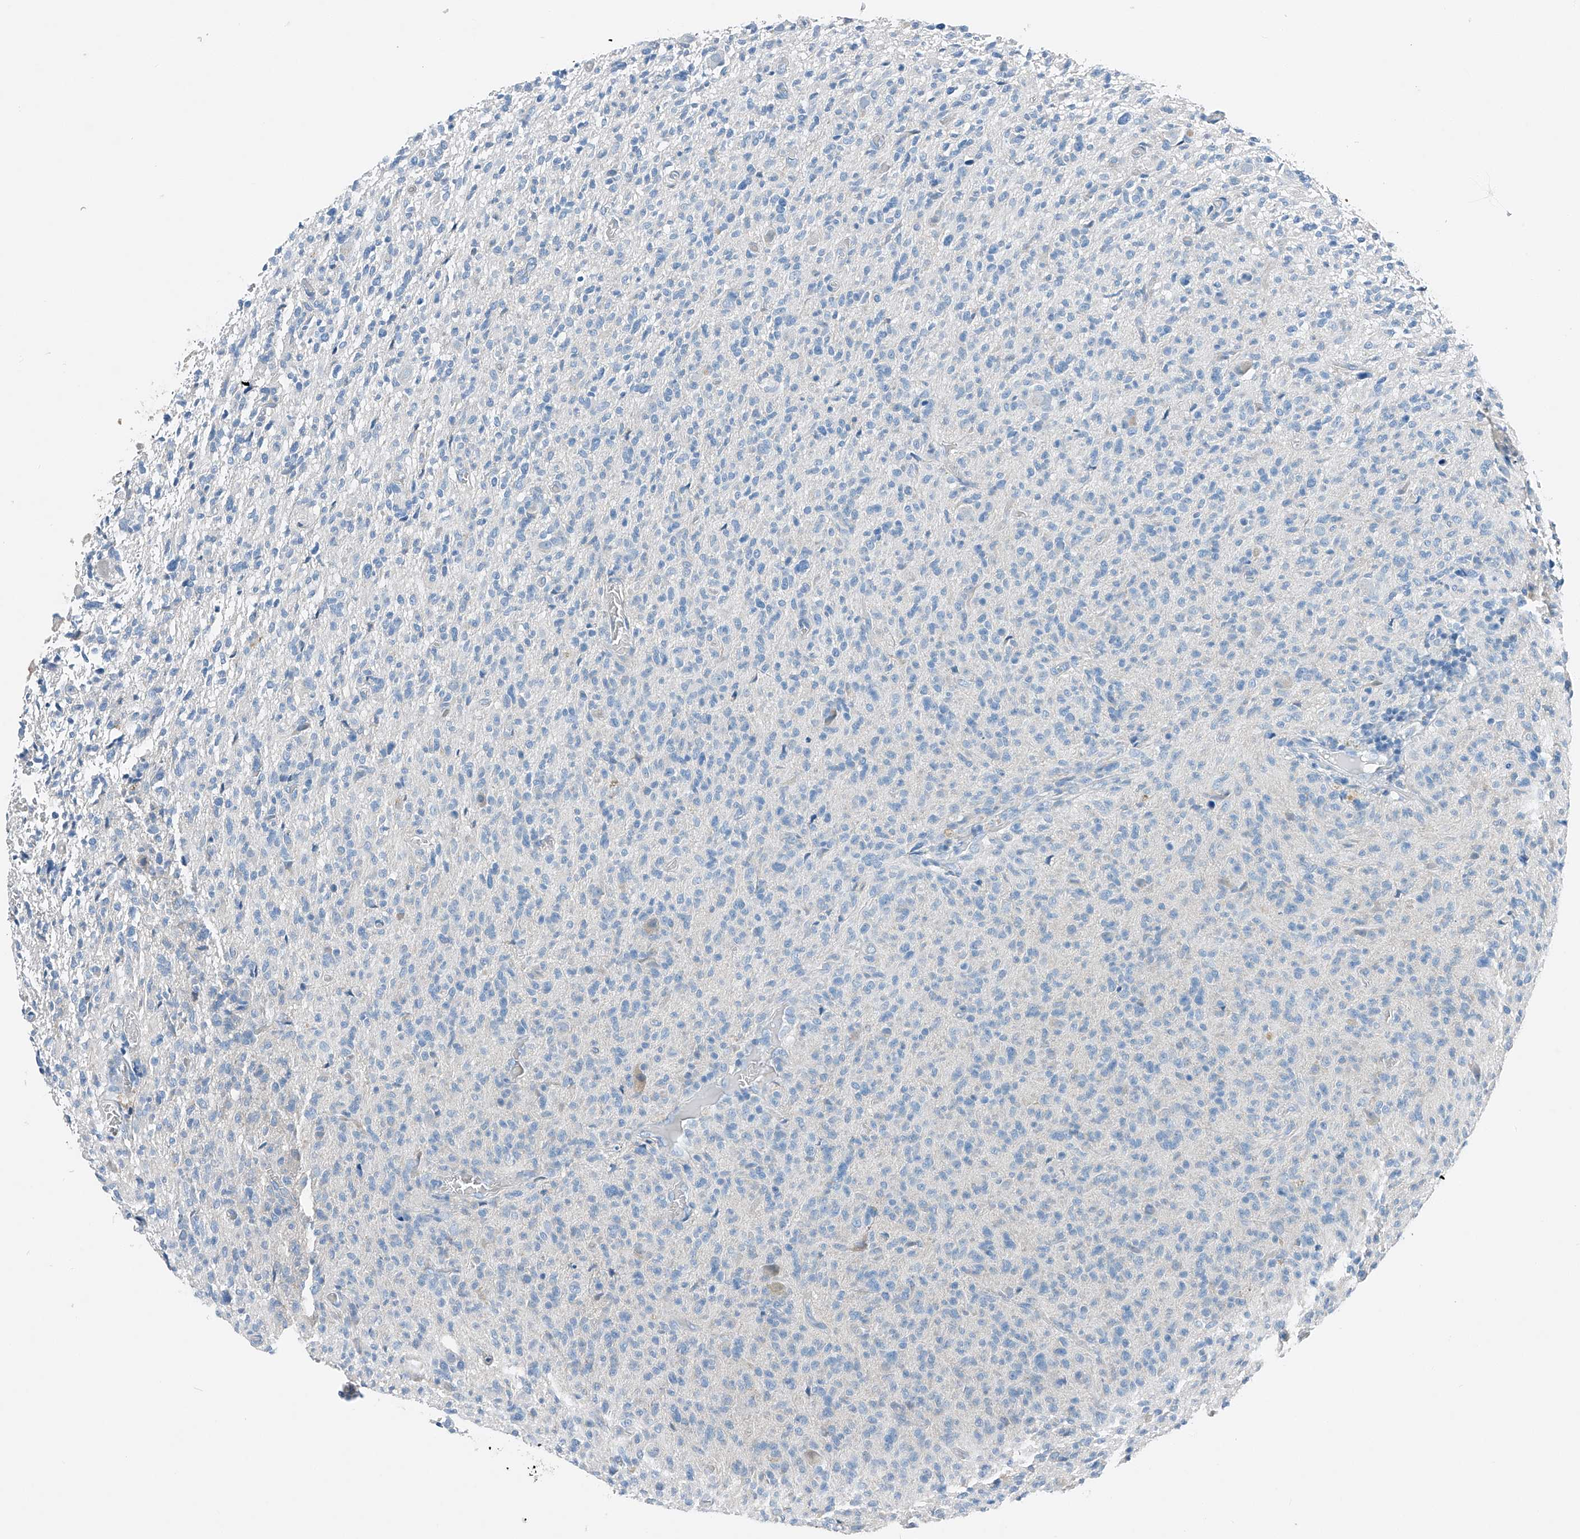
{"staining": {"intensity": "negative", "quantity": "none", "location": "none"}, "tissue": "glioma", "cell_type": "Tumor cells", "image_type": "cancer", "snomed": [{"axis": "morphology", "description": "Glioma, malignant, High grade"}, {"axis": "topography", "description": "Brain"}], "caption": "High magnification brightfield microscopy of glioma stained with DAB (brown) and counterstained with hematoxylin (blue): tumor cells show no significant staining.", "gene": "MDGA1", "patient": {"sex": "female", "age": 57}}